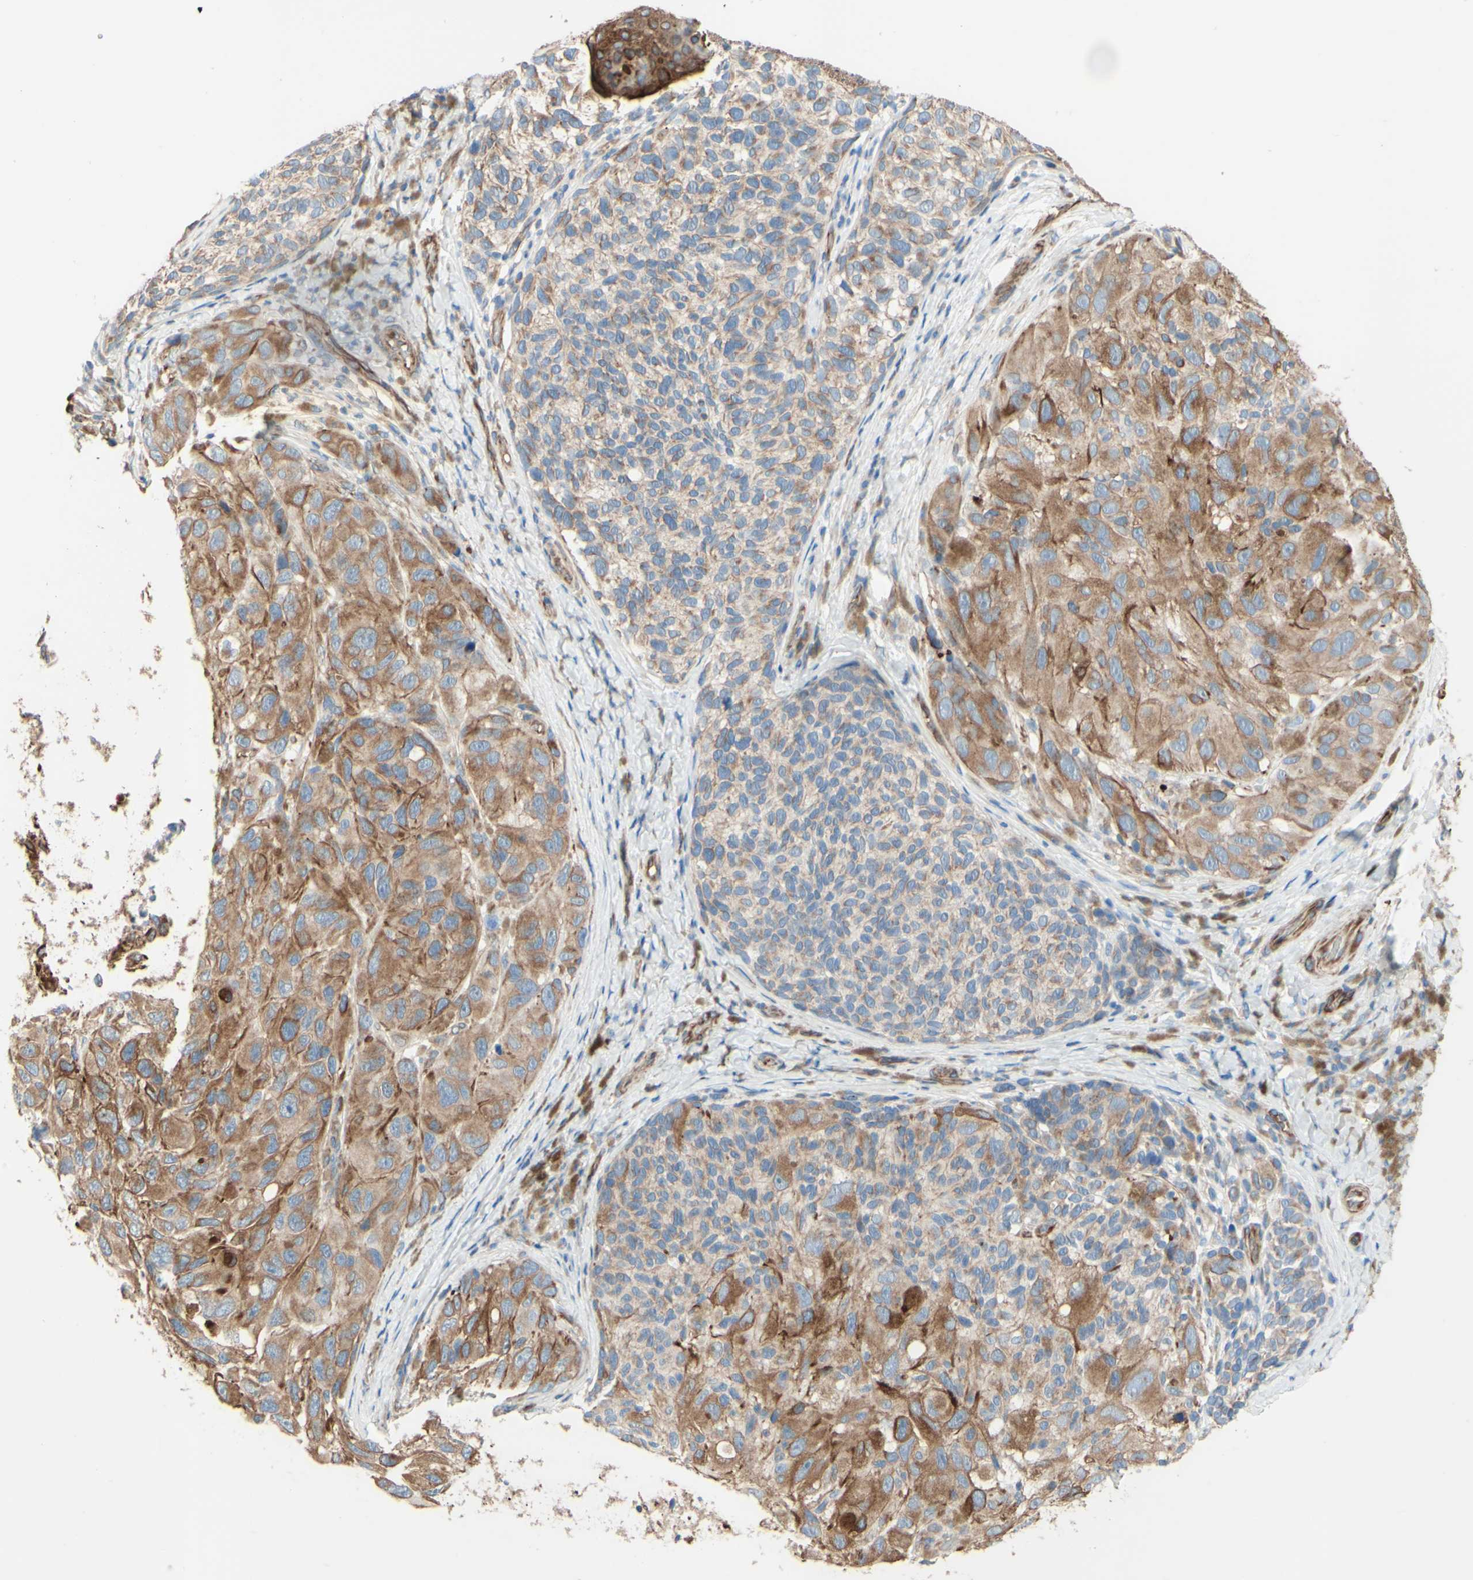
{"staining": {"intensity": "moderate", "quantity": ">75%", "location": "cytoplasmic/membranous"}, "tissue": "melanoma", "cell_type": "Tumor cells", "image_type": "cancer", "snomed": [{"axis": "morphology", "description": "Malignant melanoma, NOS"}, {"axis": "topography", "description": "Skin"}], "caption": "DAB (3,3'-diaminobenzidine) immunohistochemical staining of melanoma exhibits moderate cytoplasmic/membranous protein positivity in about >75% of tumor cells. Nuclei are stained in blue.", "gene": "ENDOD1", "patient": {"sex": "female", "age": 73}}